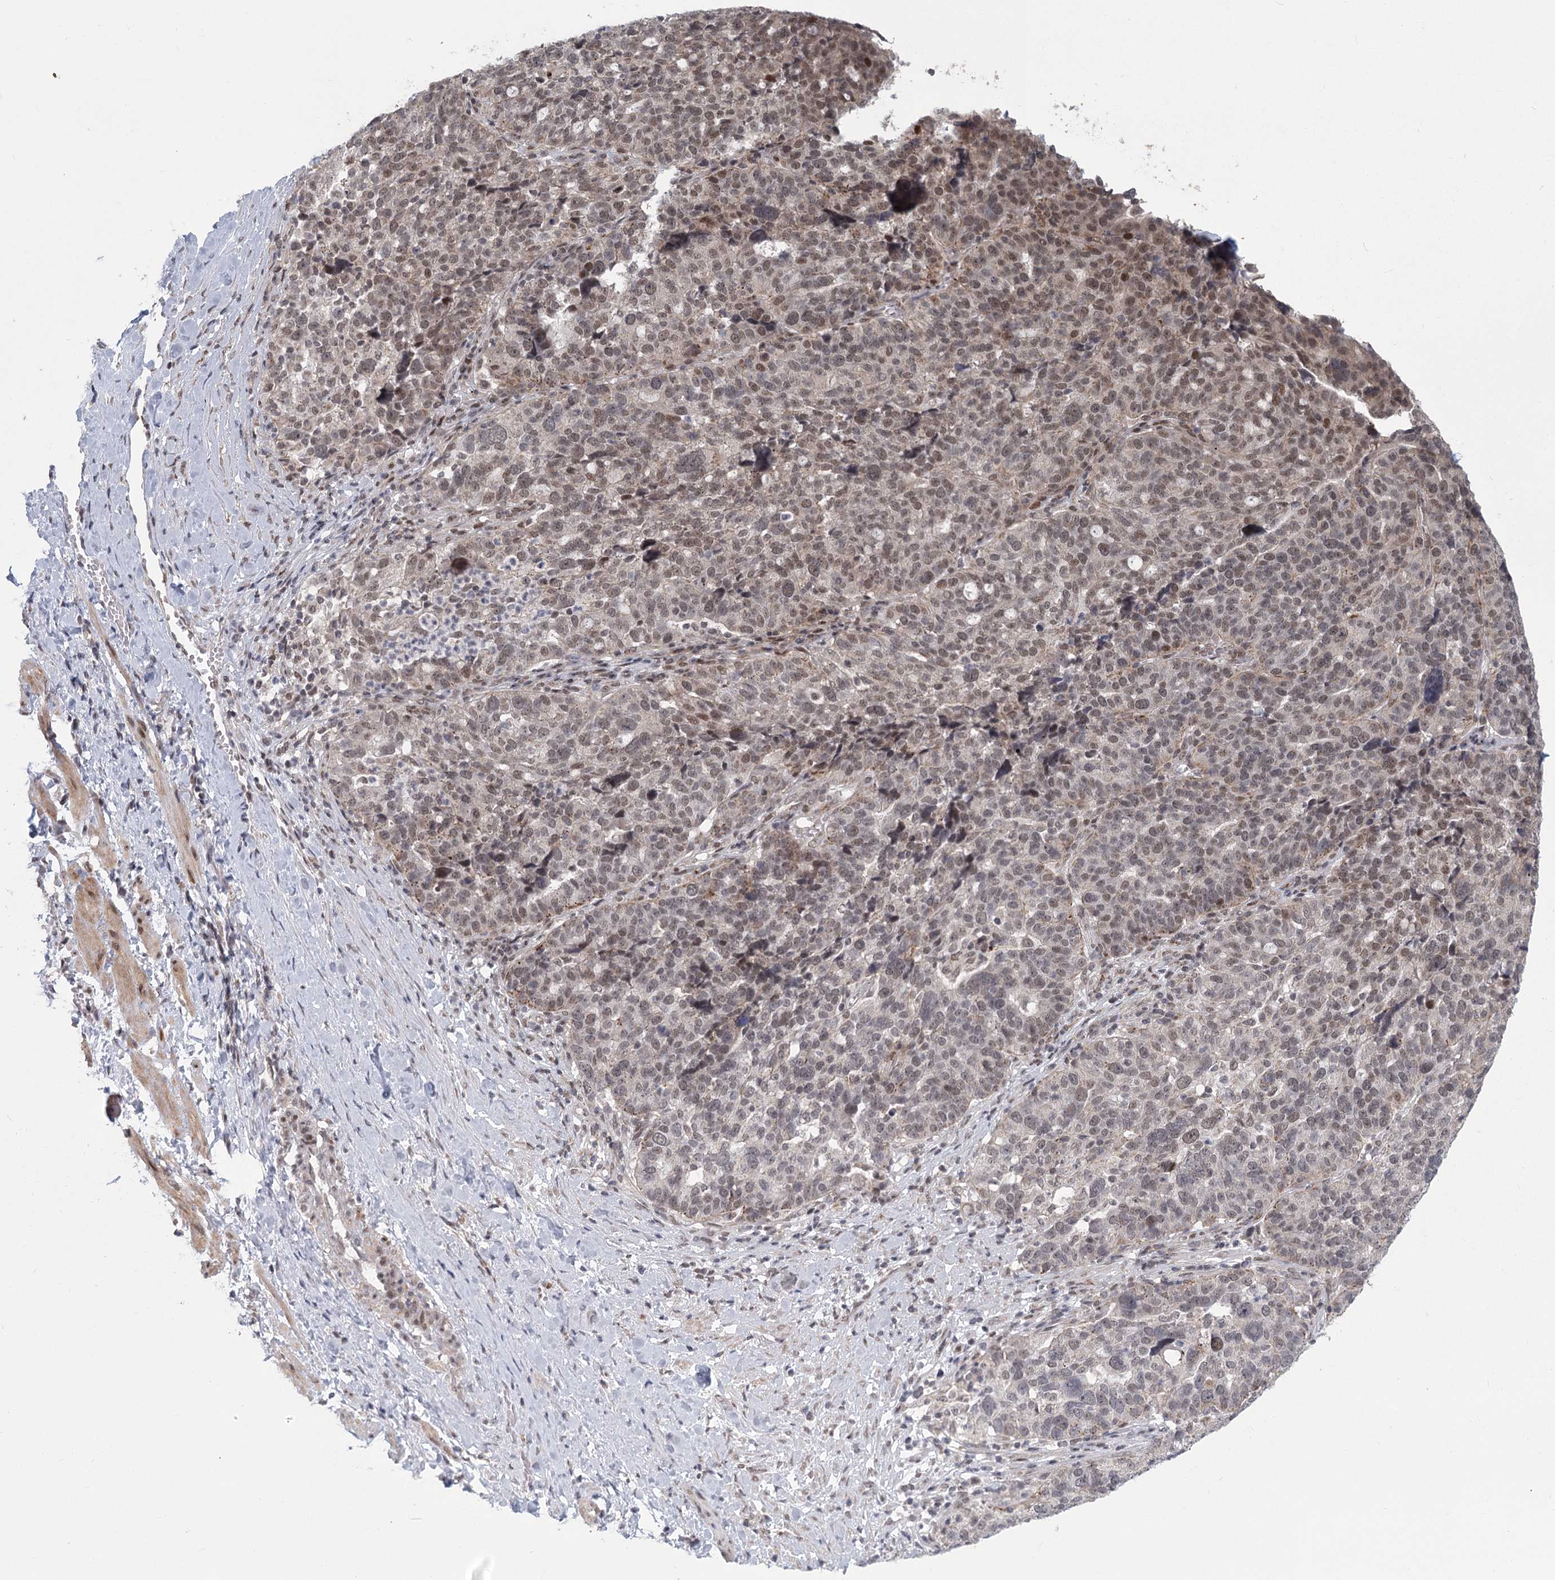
{"staining": {"intensity": "weak", "quantity": ">75%", "location": "nuclear"}, "tissue": "ovarian cancer", "cell_type": "Tumor cells", "image_type": "cancer", "snomed": [{"axis": "morphology", "description": "Cystadenocarcinoma, serous, NOS"}, {"axis": "topography", "description": "Ovary"}], "caption": "Serous cystadenocarcinoma (ovarian) stained with a protein marker exhibits weak staining in tumor cells.", "gene": "CIB4", "patient": {"sex": "female", "age": 59}}